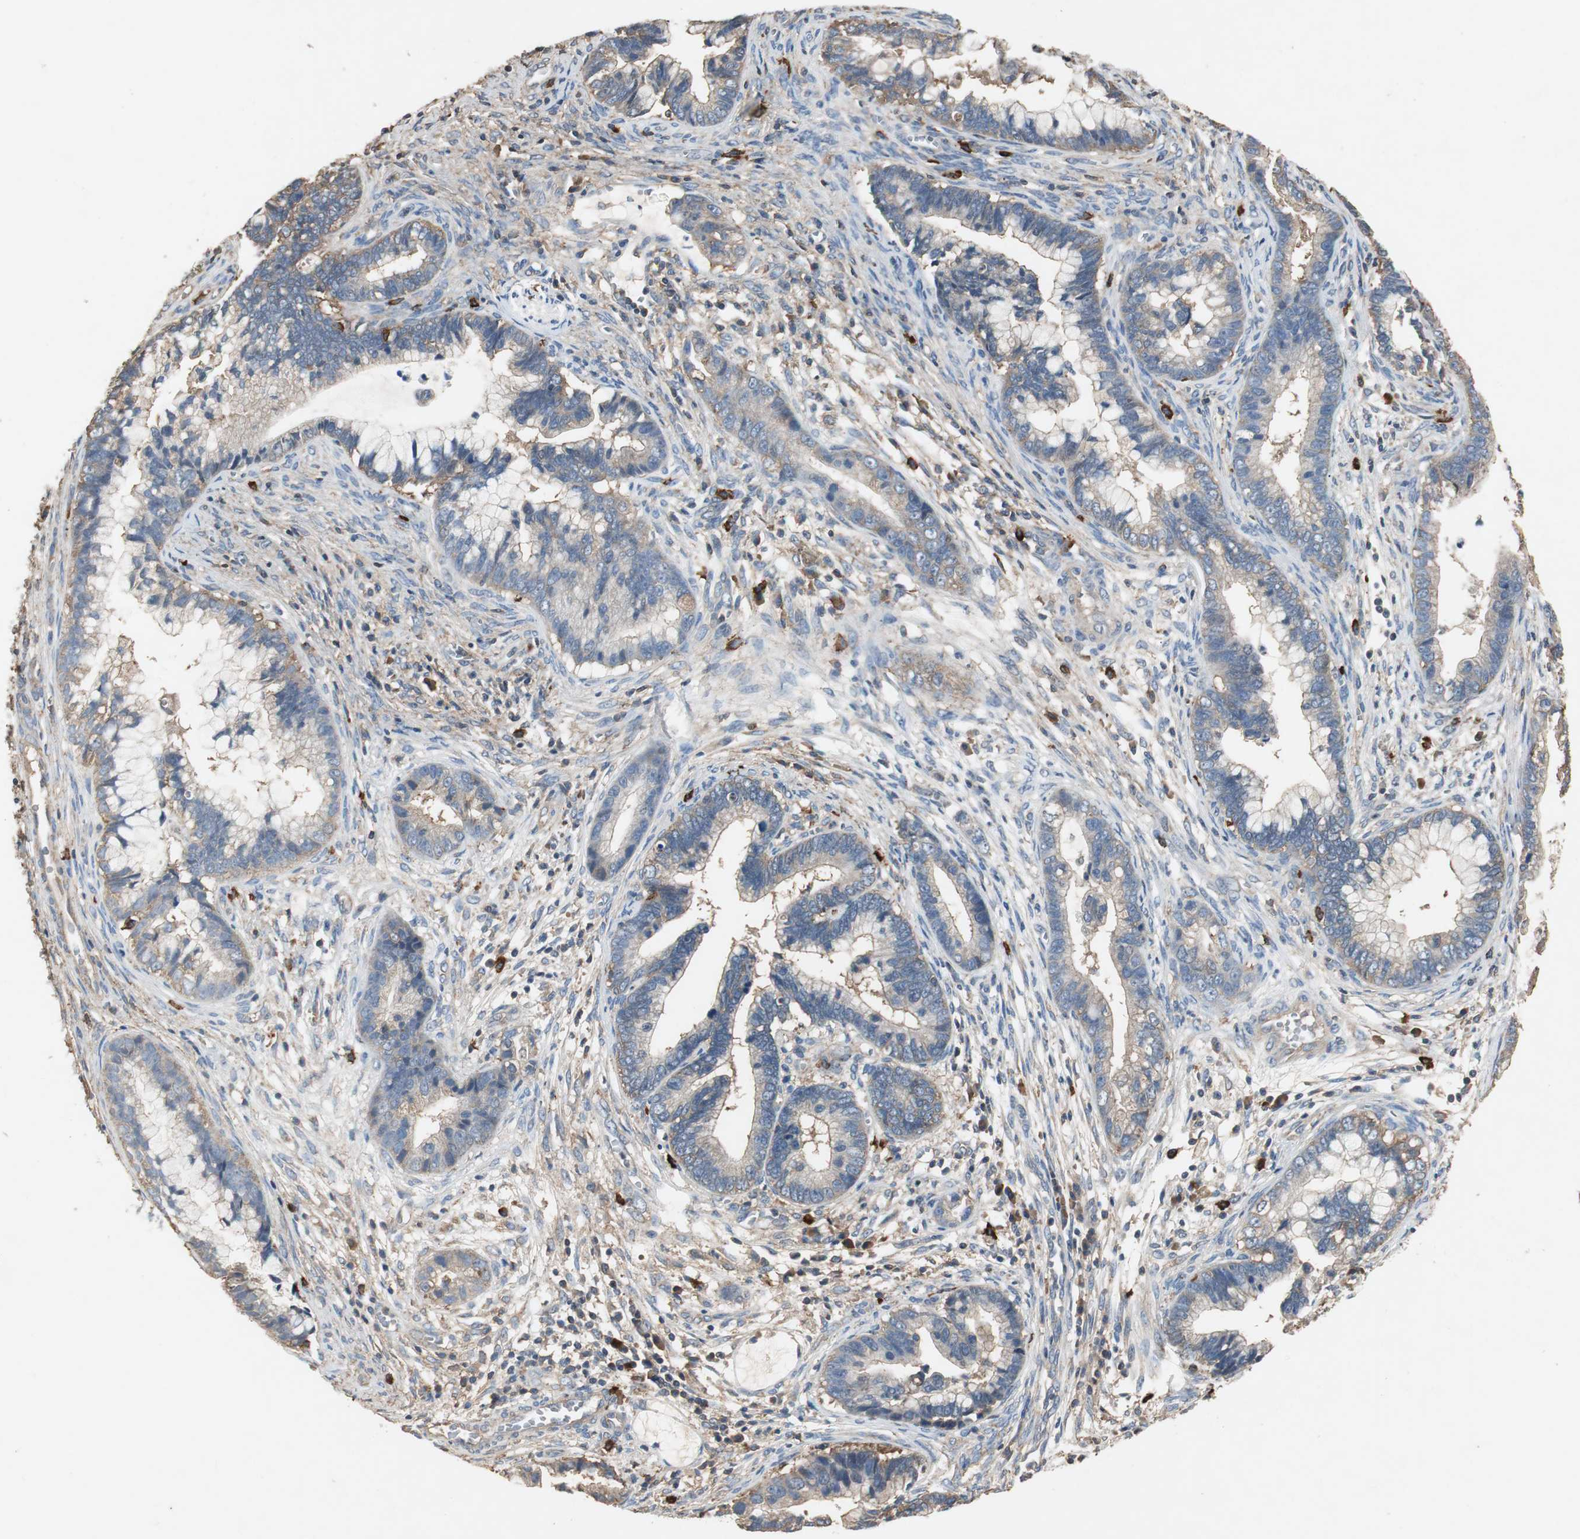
{"staining": {"intensity": "weak", "quantity": "<25%", "location": "cytoplasmic/membranous"}, "tissue": "cervical cancer", "cell_type": "Tumor cells", "image_type": "cancer", "snomed": [{"axis": "morphology", "description": "Adenocarcinoma, NOS"}, {"axis": "topography", "description": "Cervix"}], "caption": "This image is of cervical adenocarcinoma stained with immunohistochemistry to label a protein in brown with the nuclei are counter-stained blue. There is no staining in tumor cells. The staining is performed using DAB (3,3'-diaminobenzidine) brown chromogen with nuclei counter-stained in using hematoxylin.", "gene": "TNFRSF14", "patient": {"sex": "female", "age": 44}}